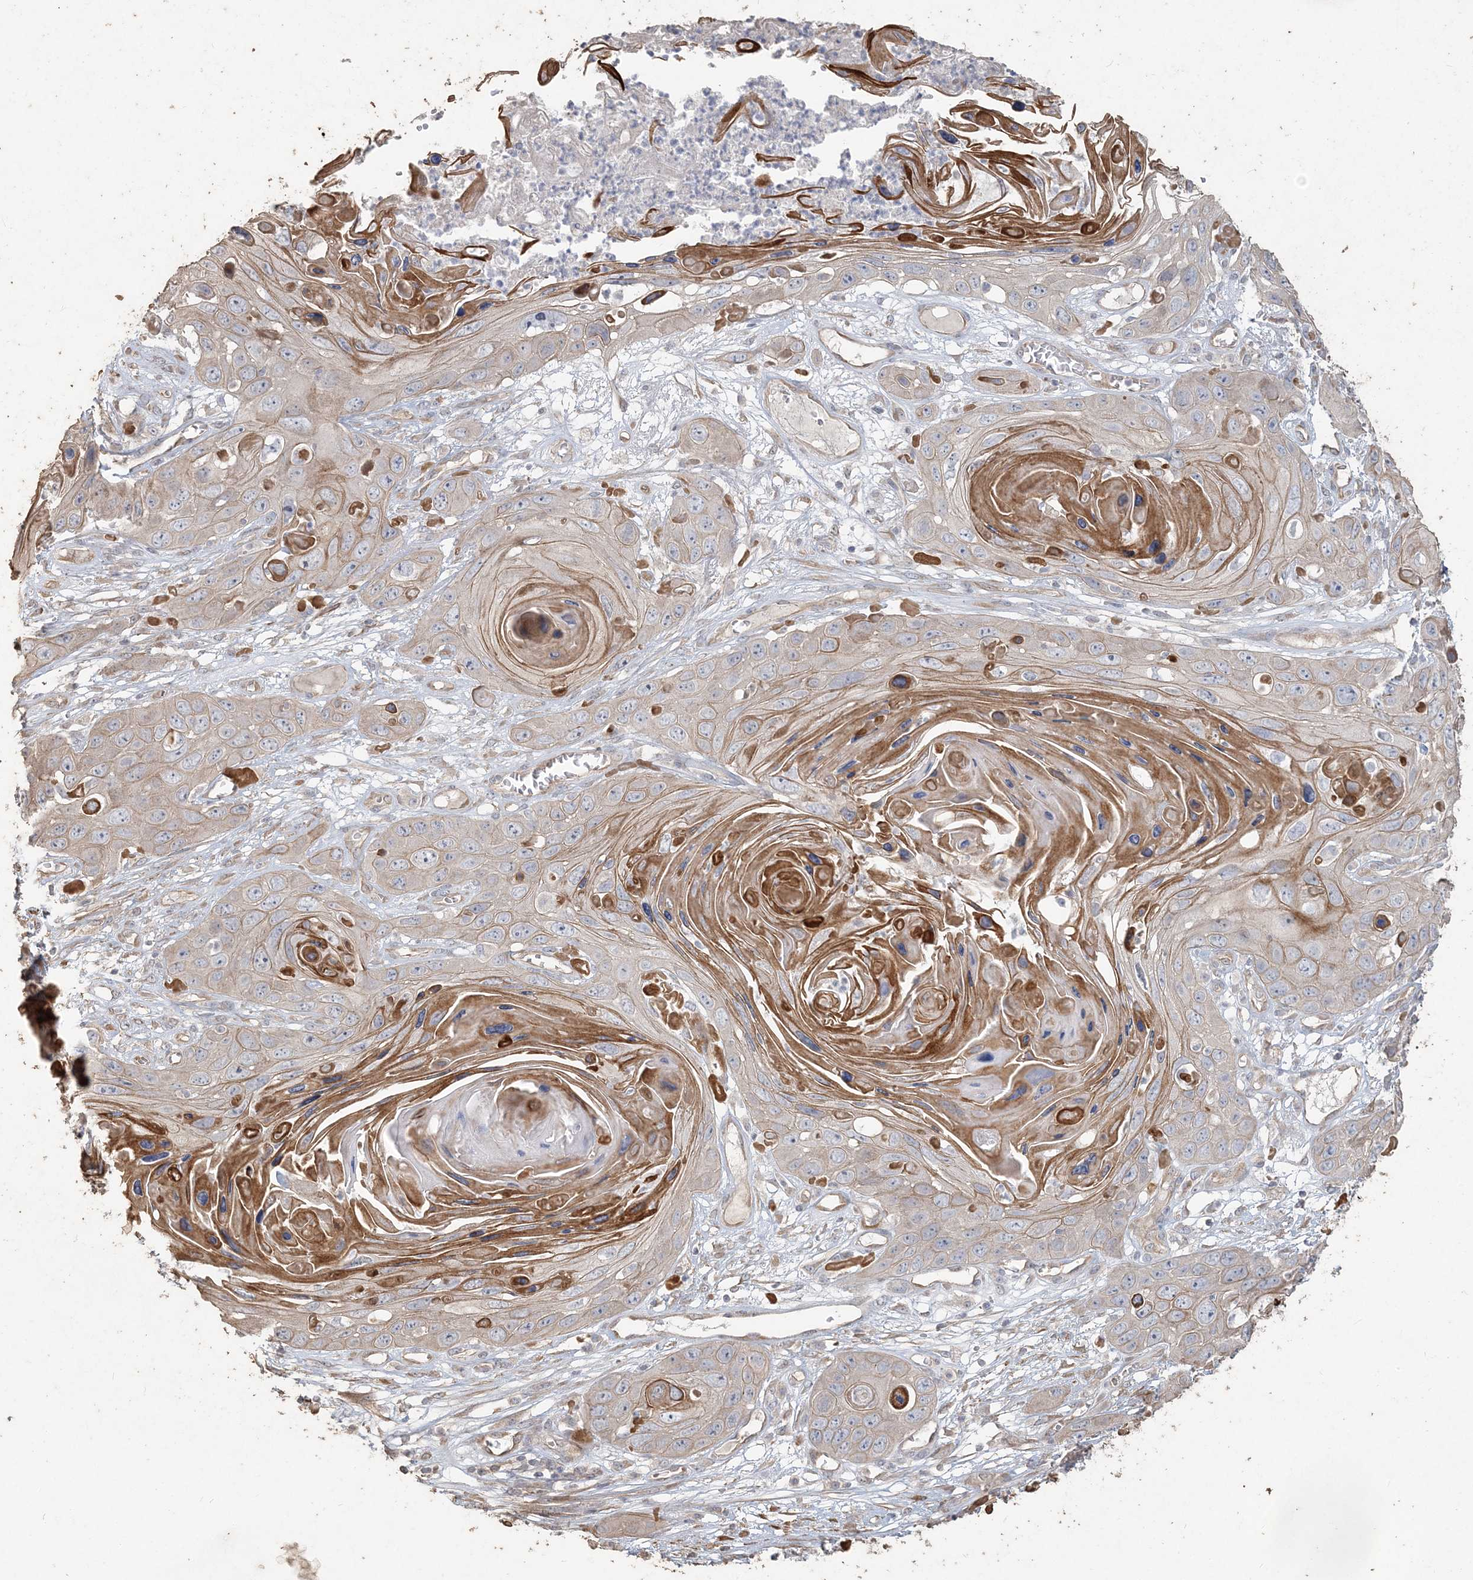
{"staining": {"intensity": "weak", "quantity": "25%-75%", "location": "cytoplasmic/membranous"}, "tissue": "skin cancer", "cell_type": "Tumor cells", "image_type": "cancer", "snomed": [{"axis": "morphology", "description": "Squamous cell carcinoma, NOS"}, {"axis": "topography", "description": "Skin"}], "caption": "Immunohistochemical staining of human skin squamous cell carcinoma displays low levels of weak cytoplasmic/membranous expression in about 25%-75% of tumor cells.", "gene": "RNF145", "patient": {"sex": "male", "age": 55}}